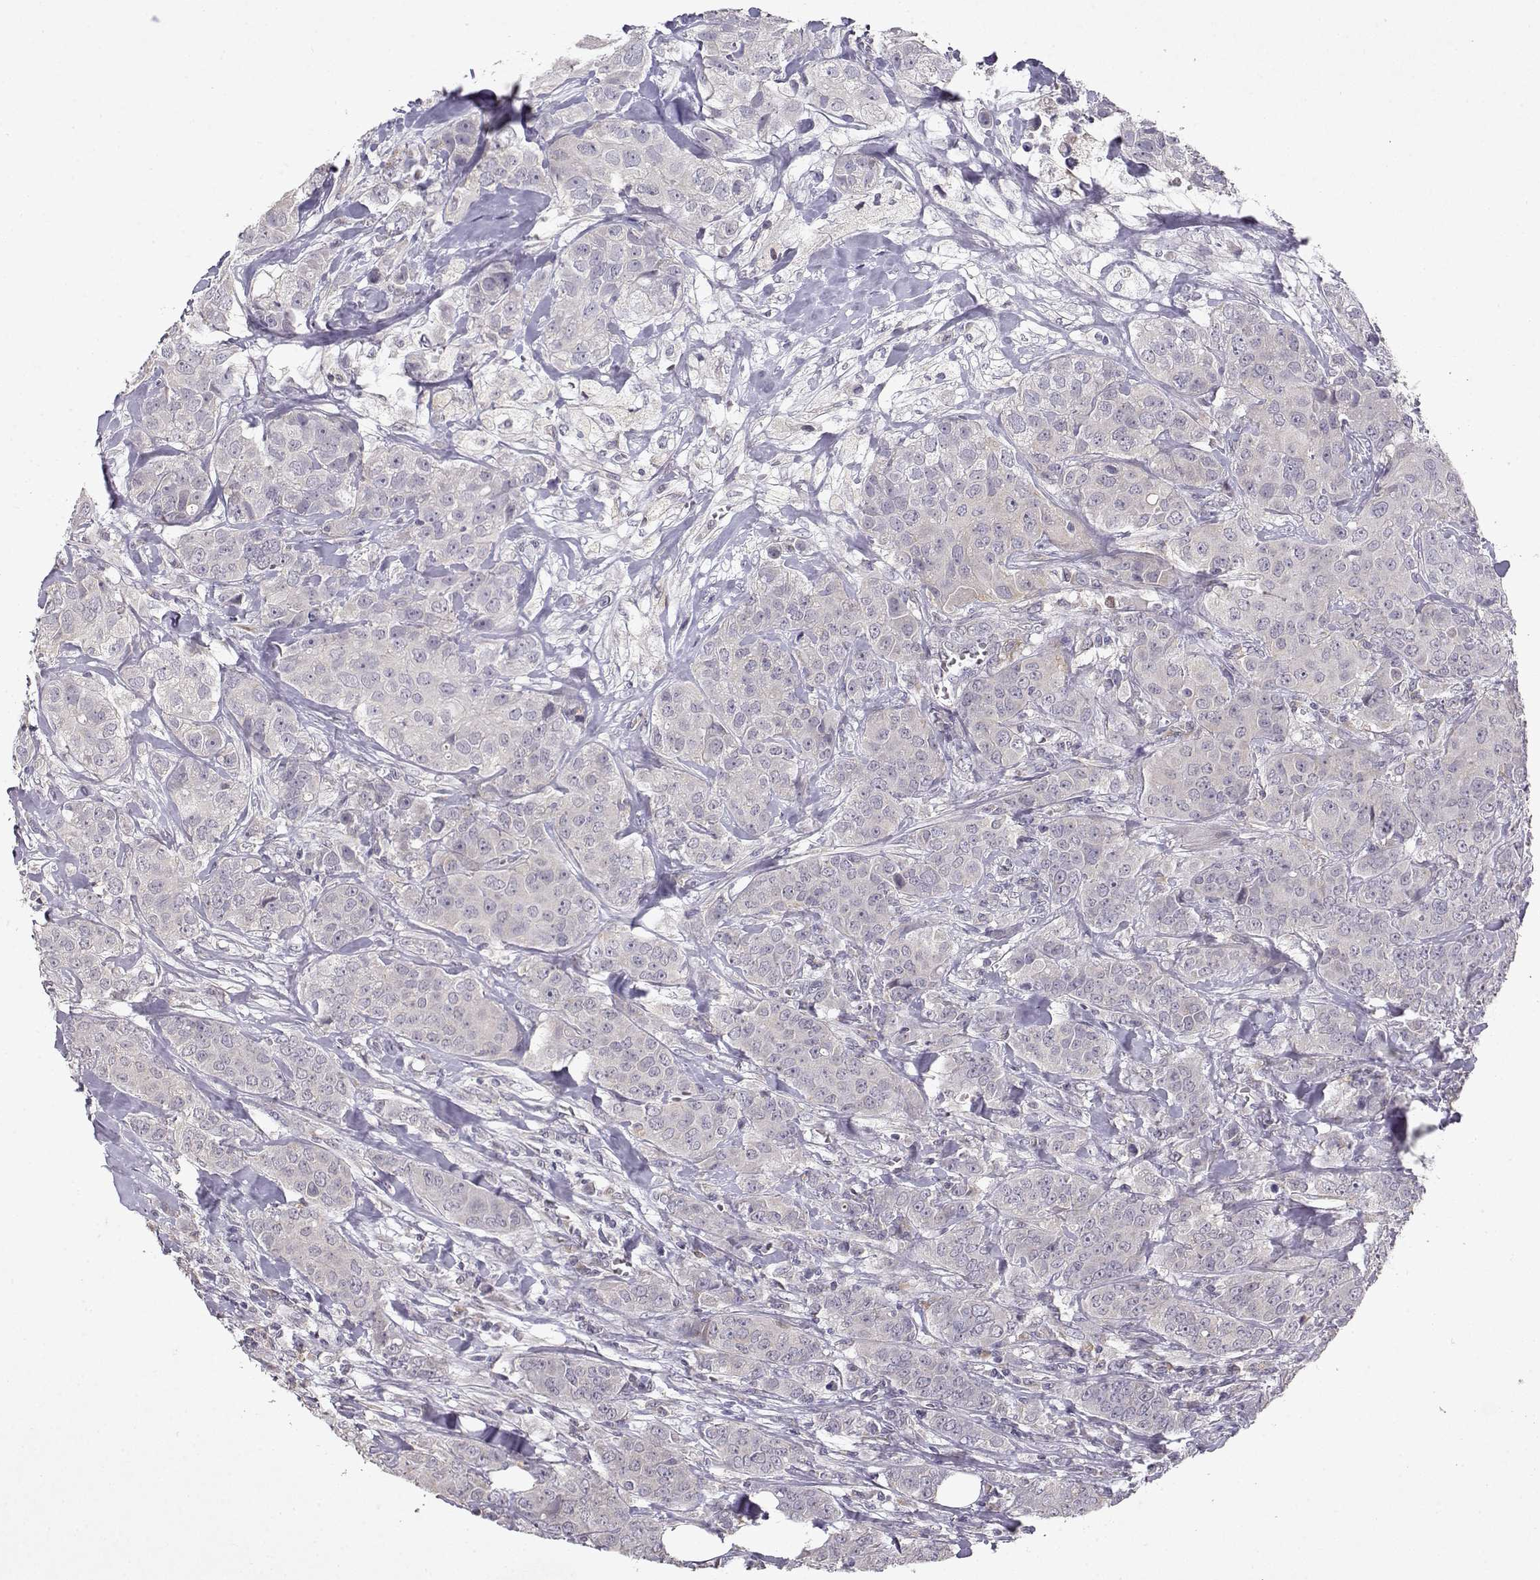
{"staining": {"intensity": "negative", "quantity": "none", "location": "none"}, "tissue": "breast cancer", "cell_type": "Tumor cells", "image_type": "cancer", "snomed": [{"axis": "morphology", "description": "Duct carcinoma"}, {"axis": "topography", "description": "Breast"}], "caption": "IHC histopathology image of neoplastic tissue: invasive ductal carcinoma (breast) stained with DAB reveals no significant protein staining in tumor cells.", "gene": "BMX", "patient": {"sex": "female", "age": 43}}